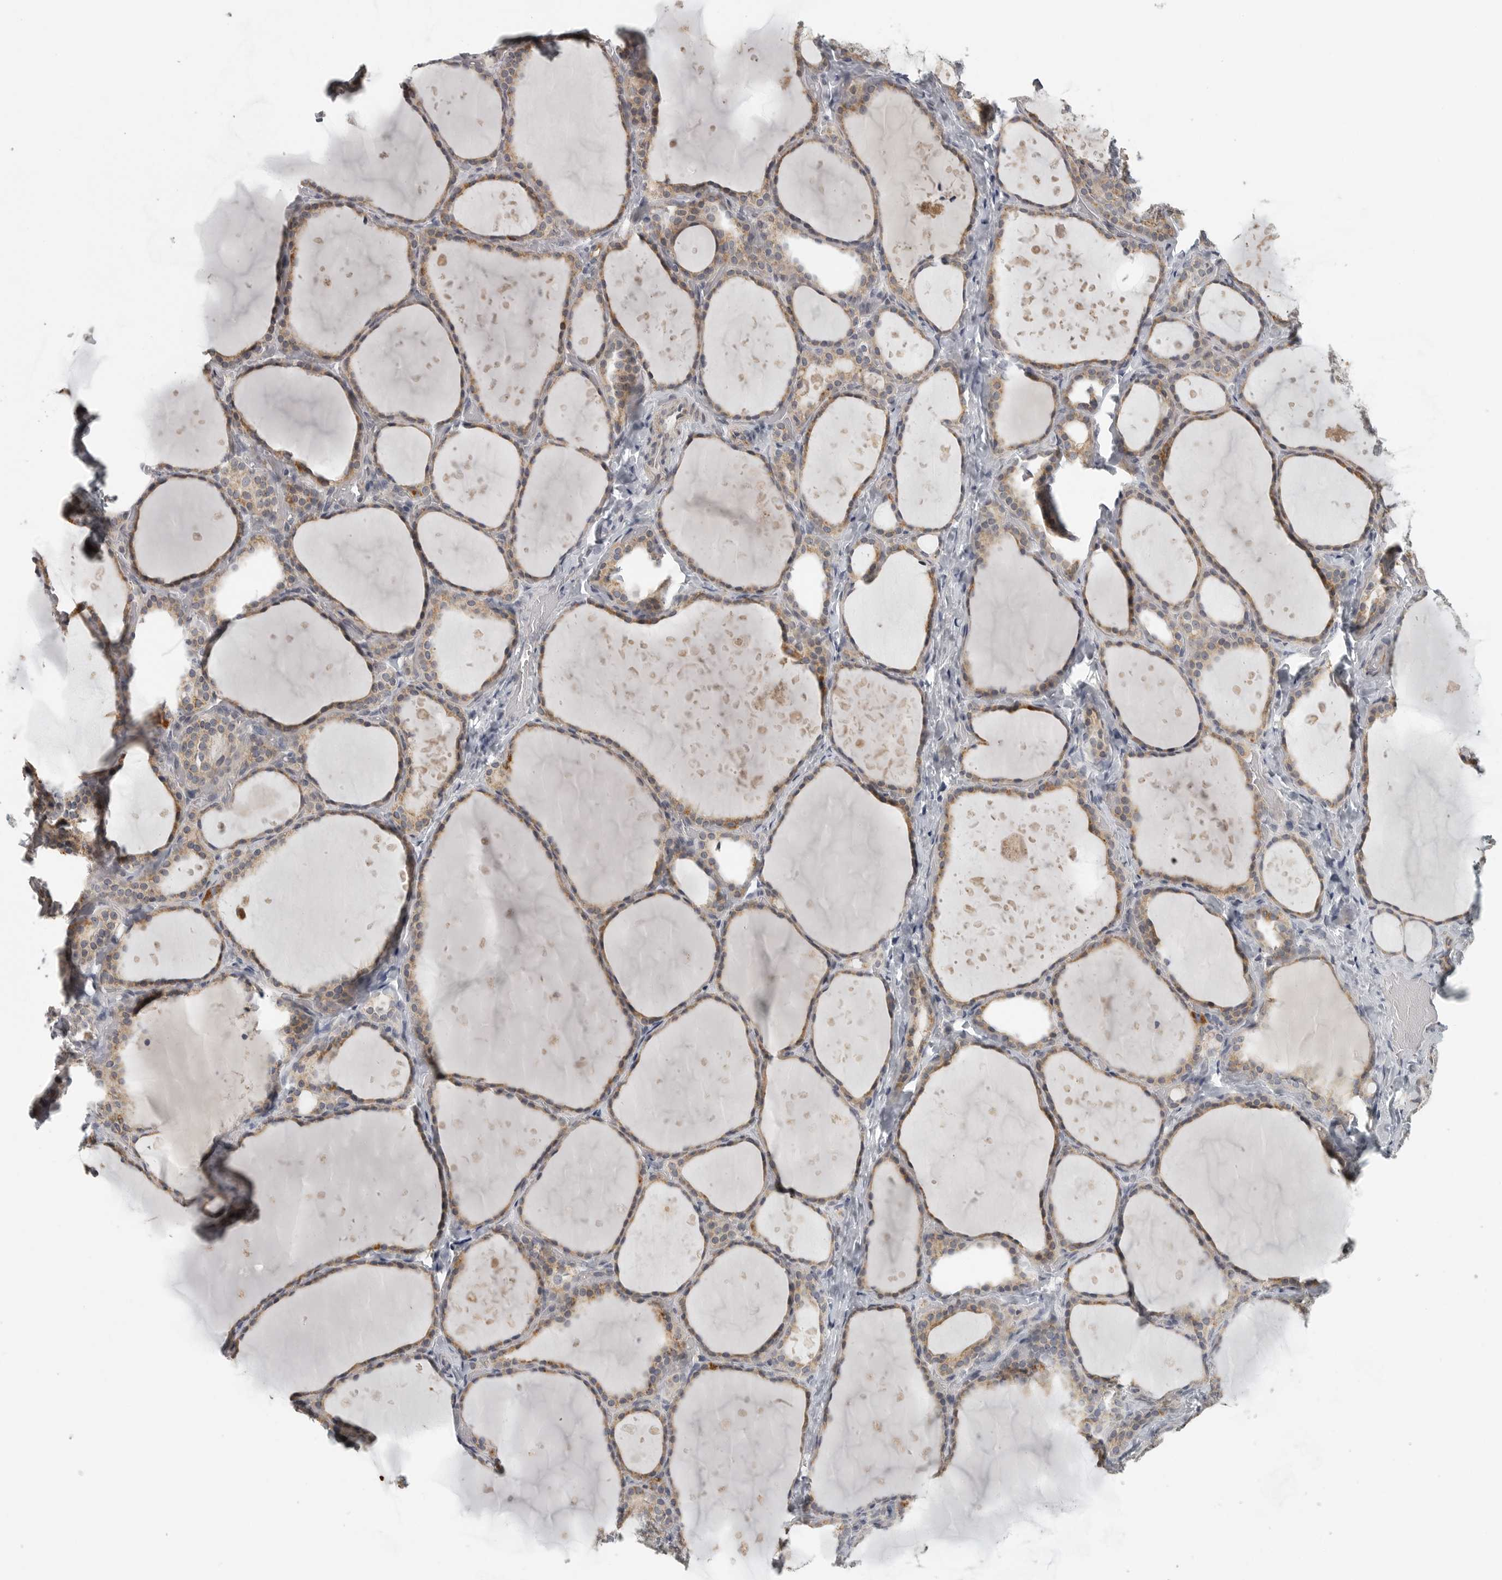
{"staining": {"intensity": "weak", "quantity": "25%-75%", "location": "cytoplasmic/membranous"}, "tissue": "thyroid gland", "cell_type": "Glandular cells", "image_type": "normal", "snomed": [{"axis": "morphology", "description": "Normal tissue, NOS"}, {"axis": "topography", "description": "Thyroid gland"}], "caption": "Immunohistochemistry of normal human thyroid gland reveals low levels of weak cytoplasmic/membranous expression in about 25%-75% of glandular cells. (Brightfield microscopy of DAB IHC at high magnification).", "gene": "RXFP3", "patient": {"sex": "female", "age": 44}}